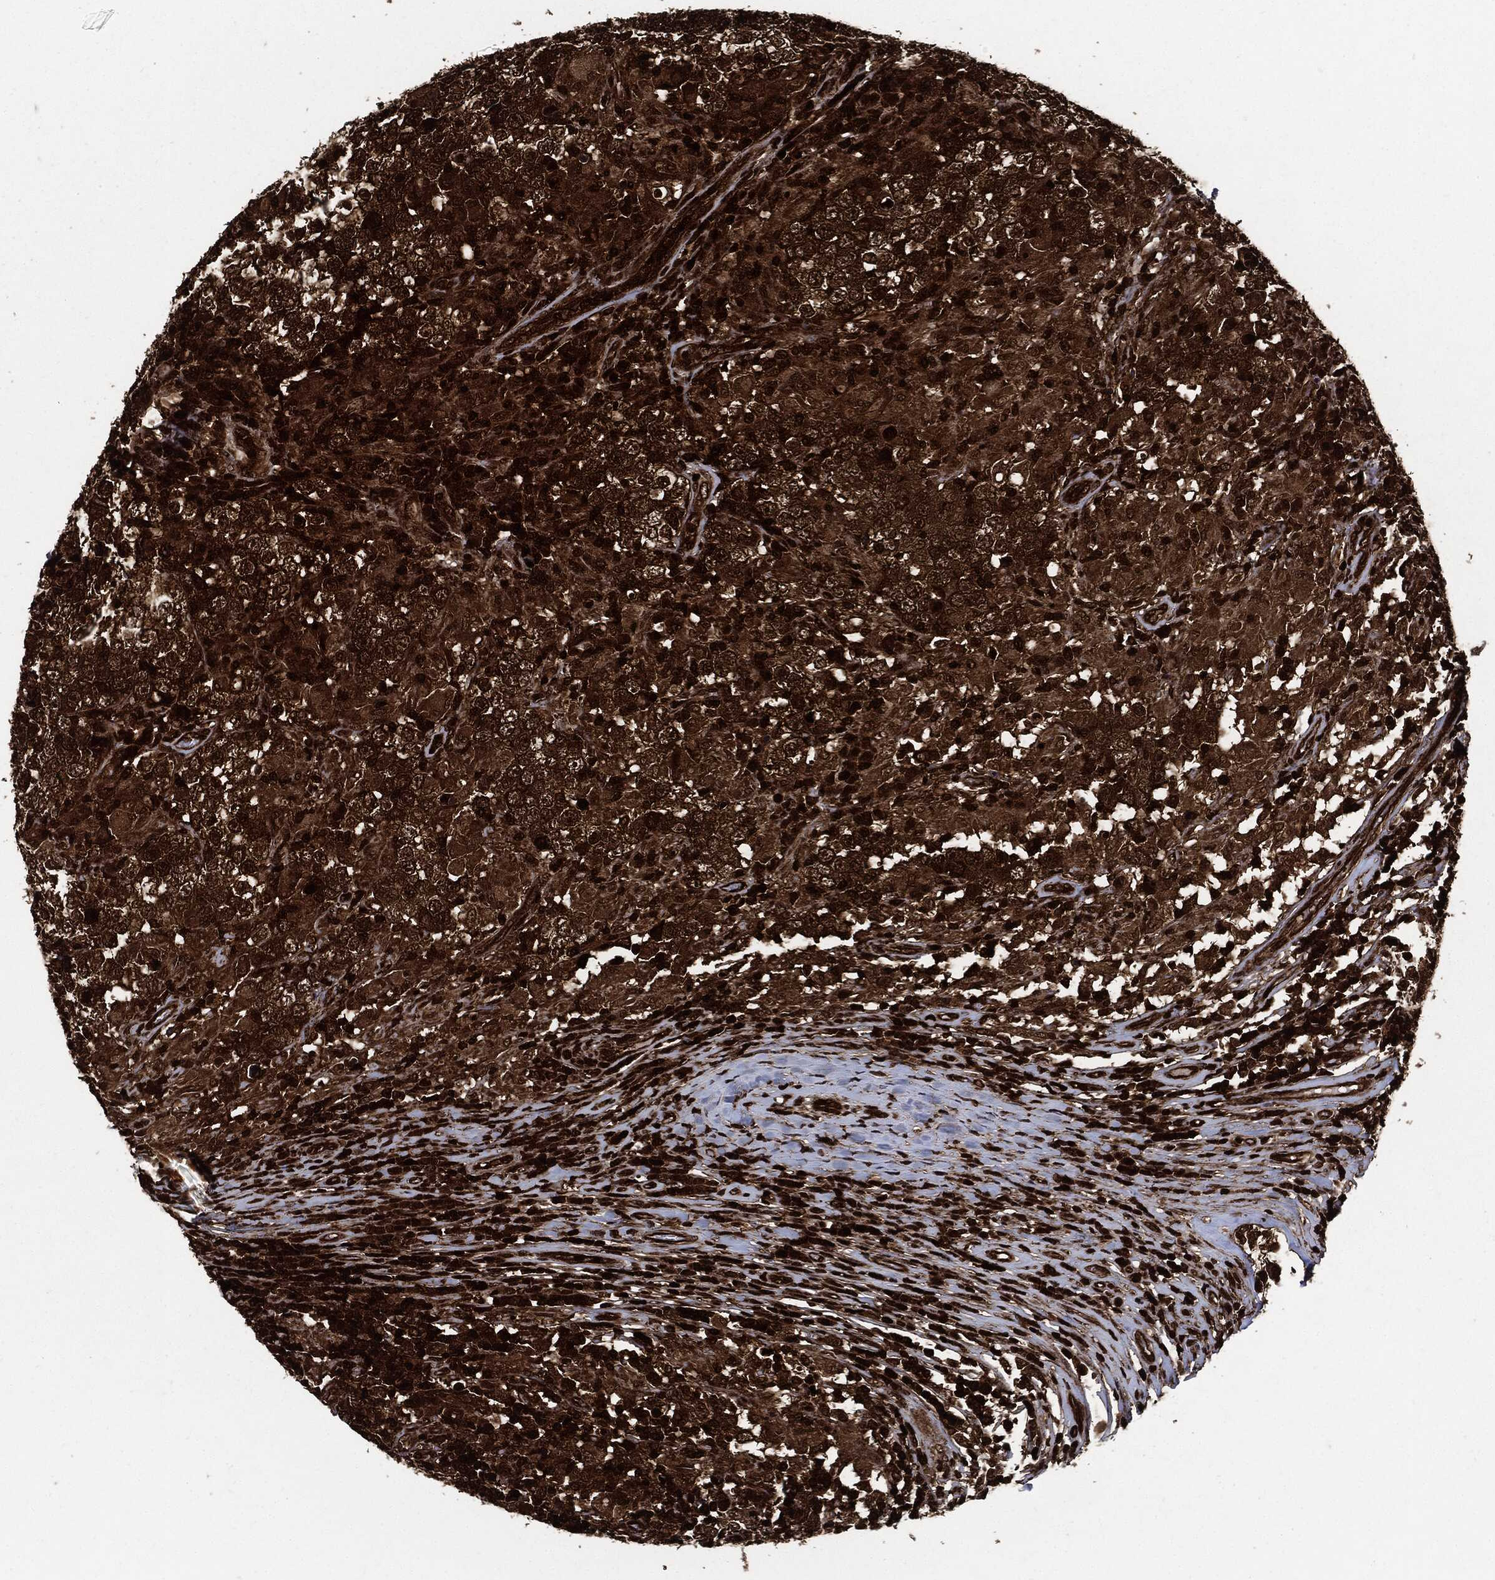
{"staining": {"intensity": "strong", "quantity": ">75%", "location": "cytoplasmic/membranous"}, "tissue": "testis cancer", "cell_type": "Tumor cells", "image_type": "cancer", "snomed": [{"axis": "morphology", "description": "Seminoma, NOS"}, {"axis": "morphology", "description": "Carcinoma, Embryonal, NOS"}, {"axis": "topography", "description": "Testis"}], "caption": "There is high levels of strong cytoplasmic/membranous staining in tumor cells of testis cancer, as demonstrated by immunohistochemical staining (brown color).", "gene": "YWHAB", "patient": {"sex": "male", "age": 41}}